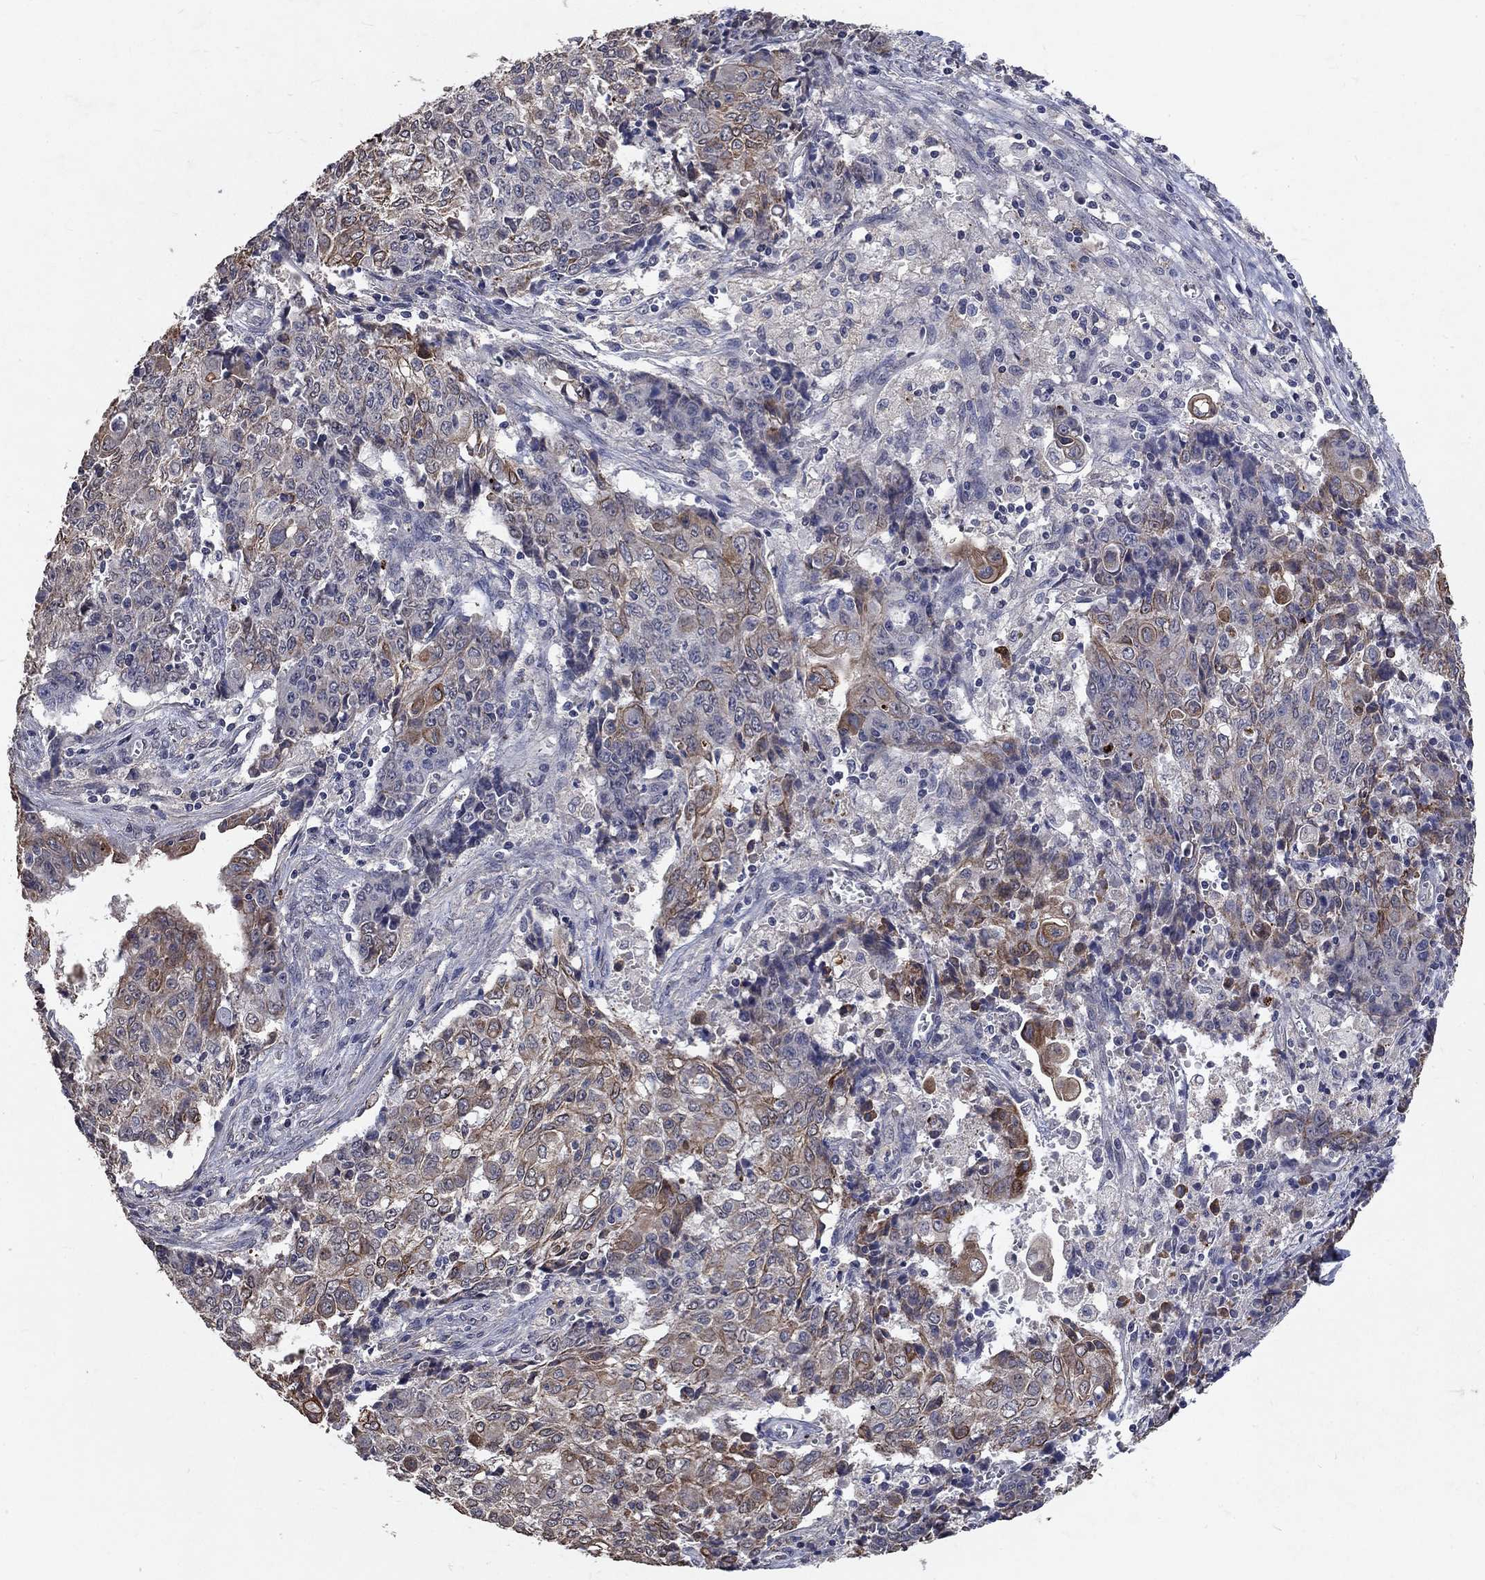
{"staining": {"intensity": "moderate", "quantity": "25%-75%", "location": "cytoplasmic/membranous"}, "tissue": "ovarian cancer", "cell_type": "Tumor cells", "image_type": "cancer", "snomed": [{"axis": "morphology", "description": "Carcinoma, endometroid"}, {"axis": "topography", "description": "Ovary"}], "caption": "Ovarian cancer (endometroid carcinoma) stained for a protein reveals moderate cytoplasmic/membranous positivity in tumor cells.", "gene": "CHST5", "patient": {"sex": "female", "age": 42}}